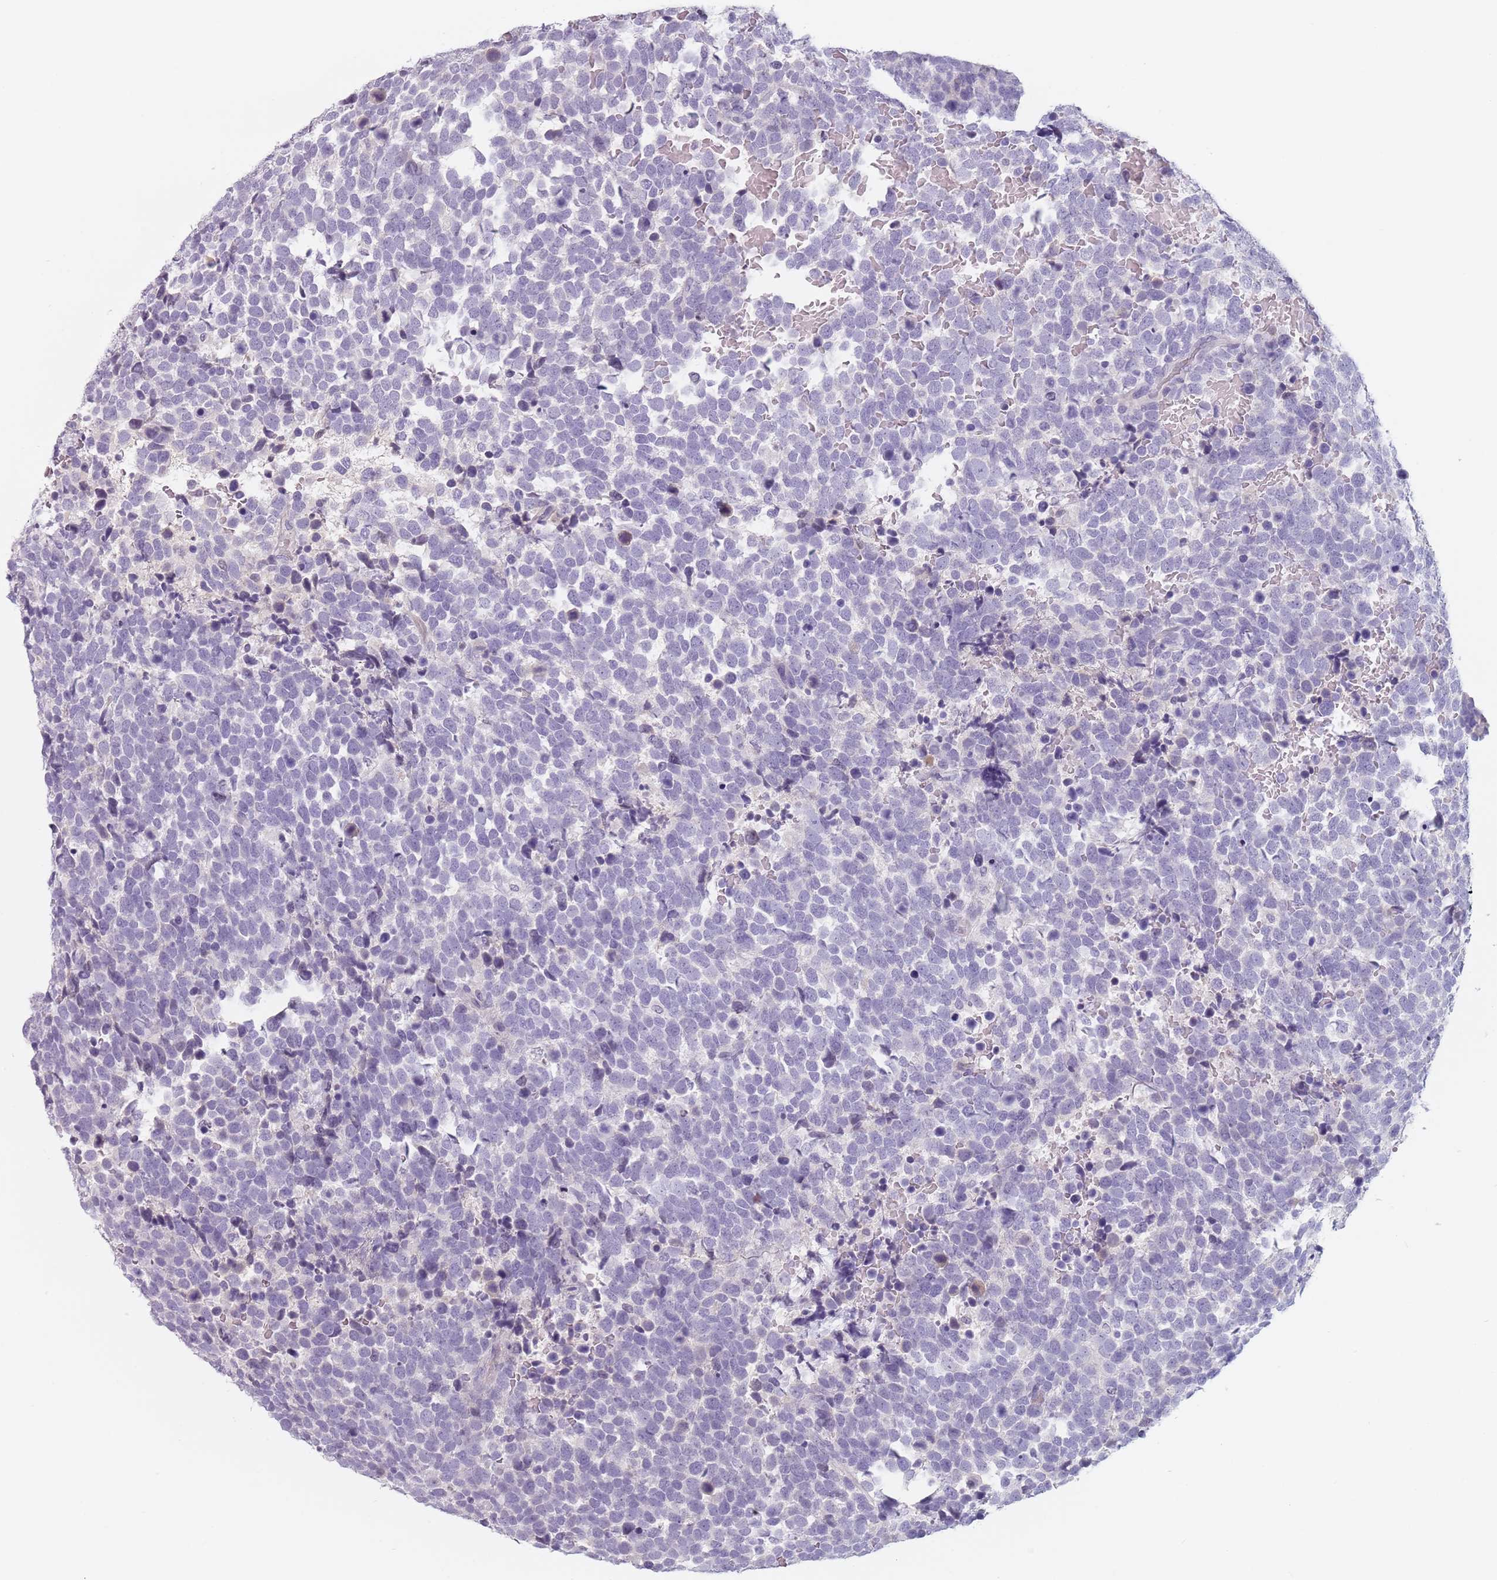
{"staining": {"intensity": "negative", "quantity": "none", "location": "none"}, "tissue": "urothelial cancer", "cell_type": "Tumor cells", "image_type": "cancer", "snomed": [{"axis": "morphology", "description": "Urothelial carcinoma, High grade"}, {"axis": "topography", "description": "Urinary bladder"}], "caption": "Immunohistochemistry histopathology image of neoplastic tissue: urothelial cancer stained with DAB reveals no significant protein positivity in tumor cells.", "gene": "CEP19", "patient": {"sex": "female", "age": 82}}